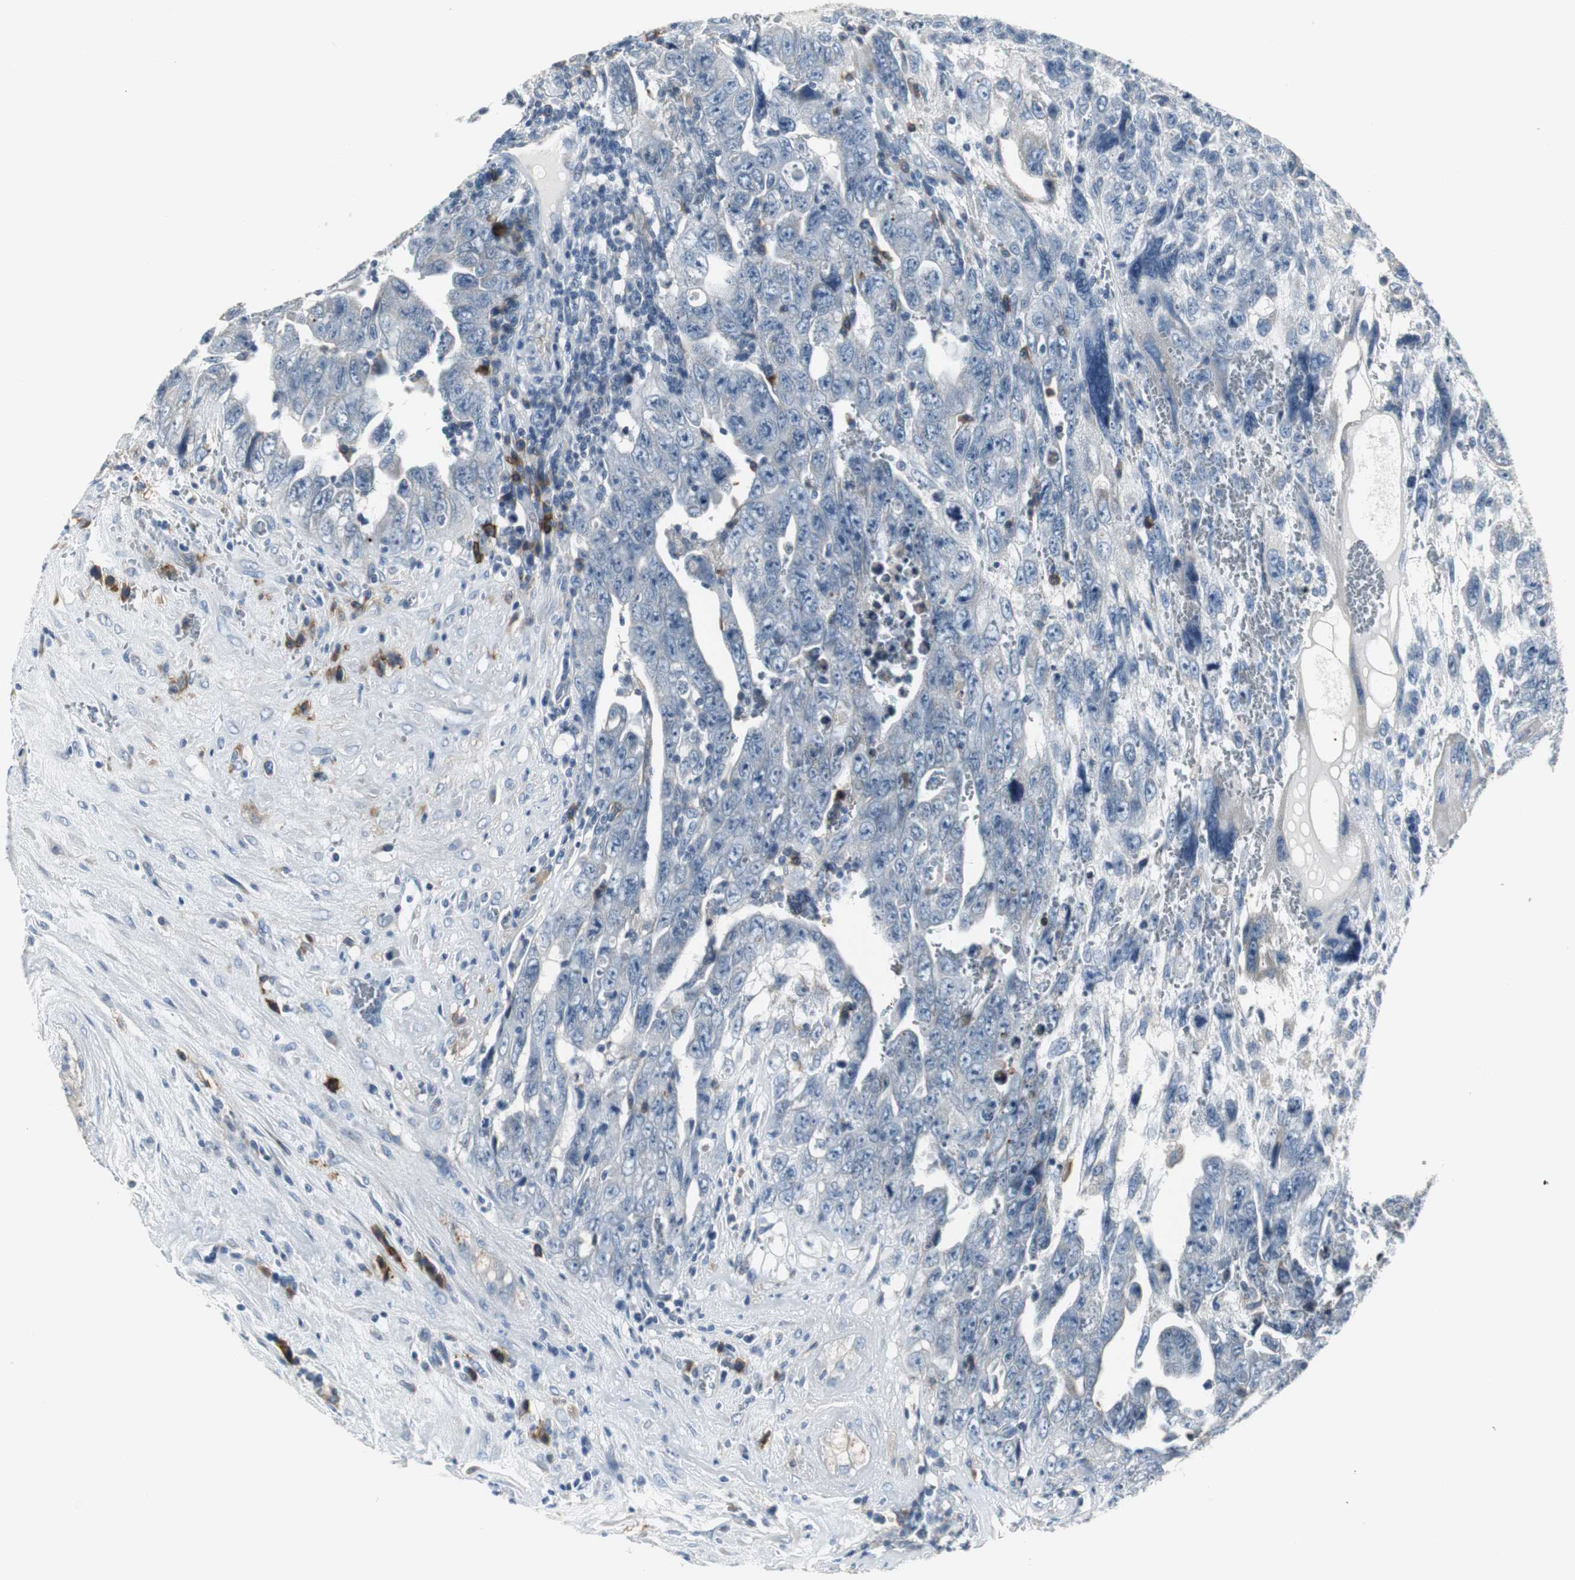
{"staining": {"intensity": "negative", "quantity": "none", "location": "none"}, "tissue": "testis cancer", "cell_type": "Tumor cells", "image_type": "cancer", "snomed": [{"axis": "morphology", "description": "Carcinoma, Embryonal, NOS"}, {"axis": "topography", "description": "Testis"}], "caption": "The micrograph displays no staining of tumor cells in testis cancer (embryonal carcinoma).", "gene": "SLC2A5", "patient": {"sex": "male", "age": 28}}